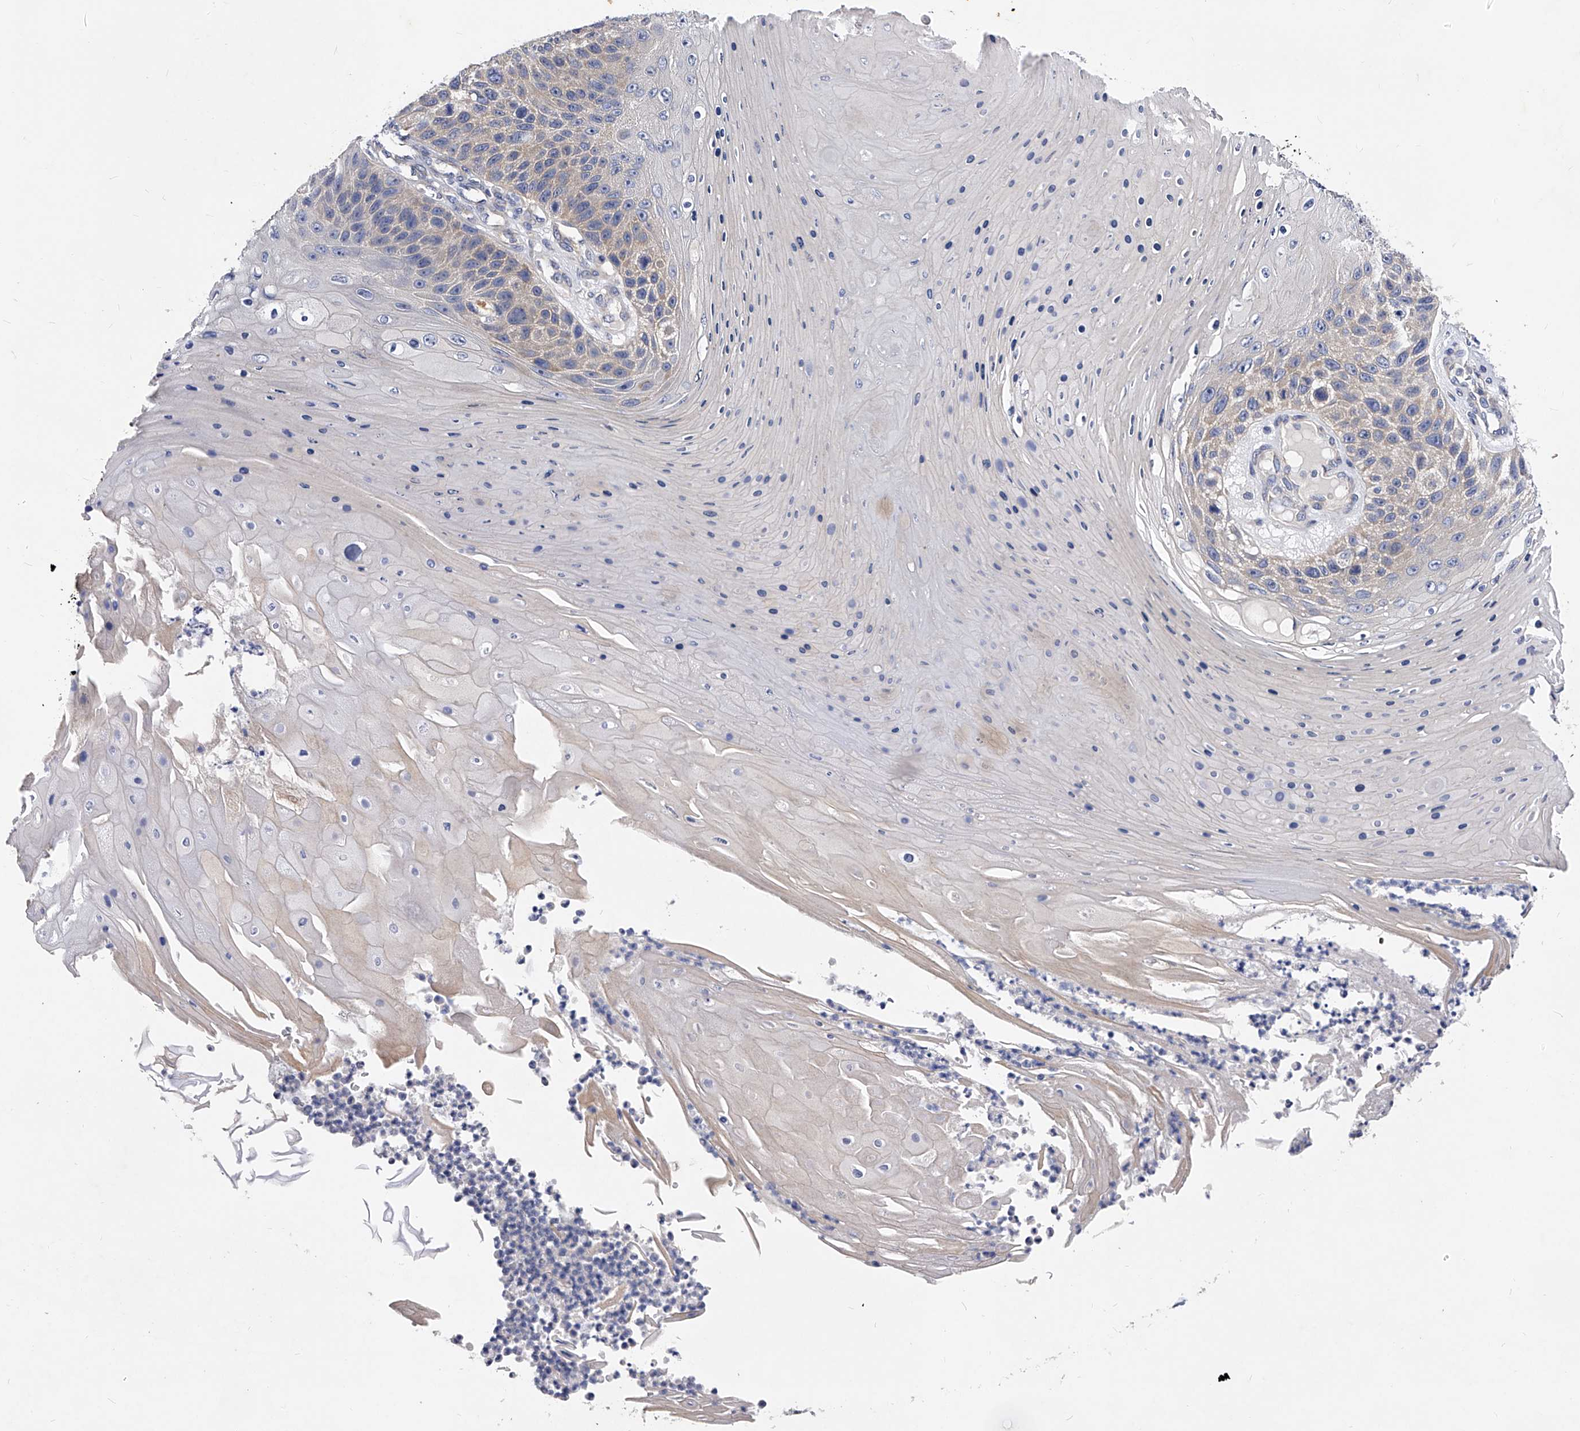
{"staining": {"intensity": "negative", "quantity": "none", "location": "none"}, "tissue": "skin cancer", "cell_type": "Tumor cells", "image_type": "cancer", "snomed": [{"axis": "morphology", "description": "Squamous cell carcinoma, NOS"}, {"axis": "topography", "description": "Skin"}], "caption": "Human skin cancer (squamous cell carcinoma) stained for a protein using IHC demonstrates no positivity in tumor cells.", "gene": "PPP5C", "patient": {"sex": "female", "age": 88}}